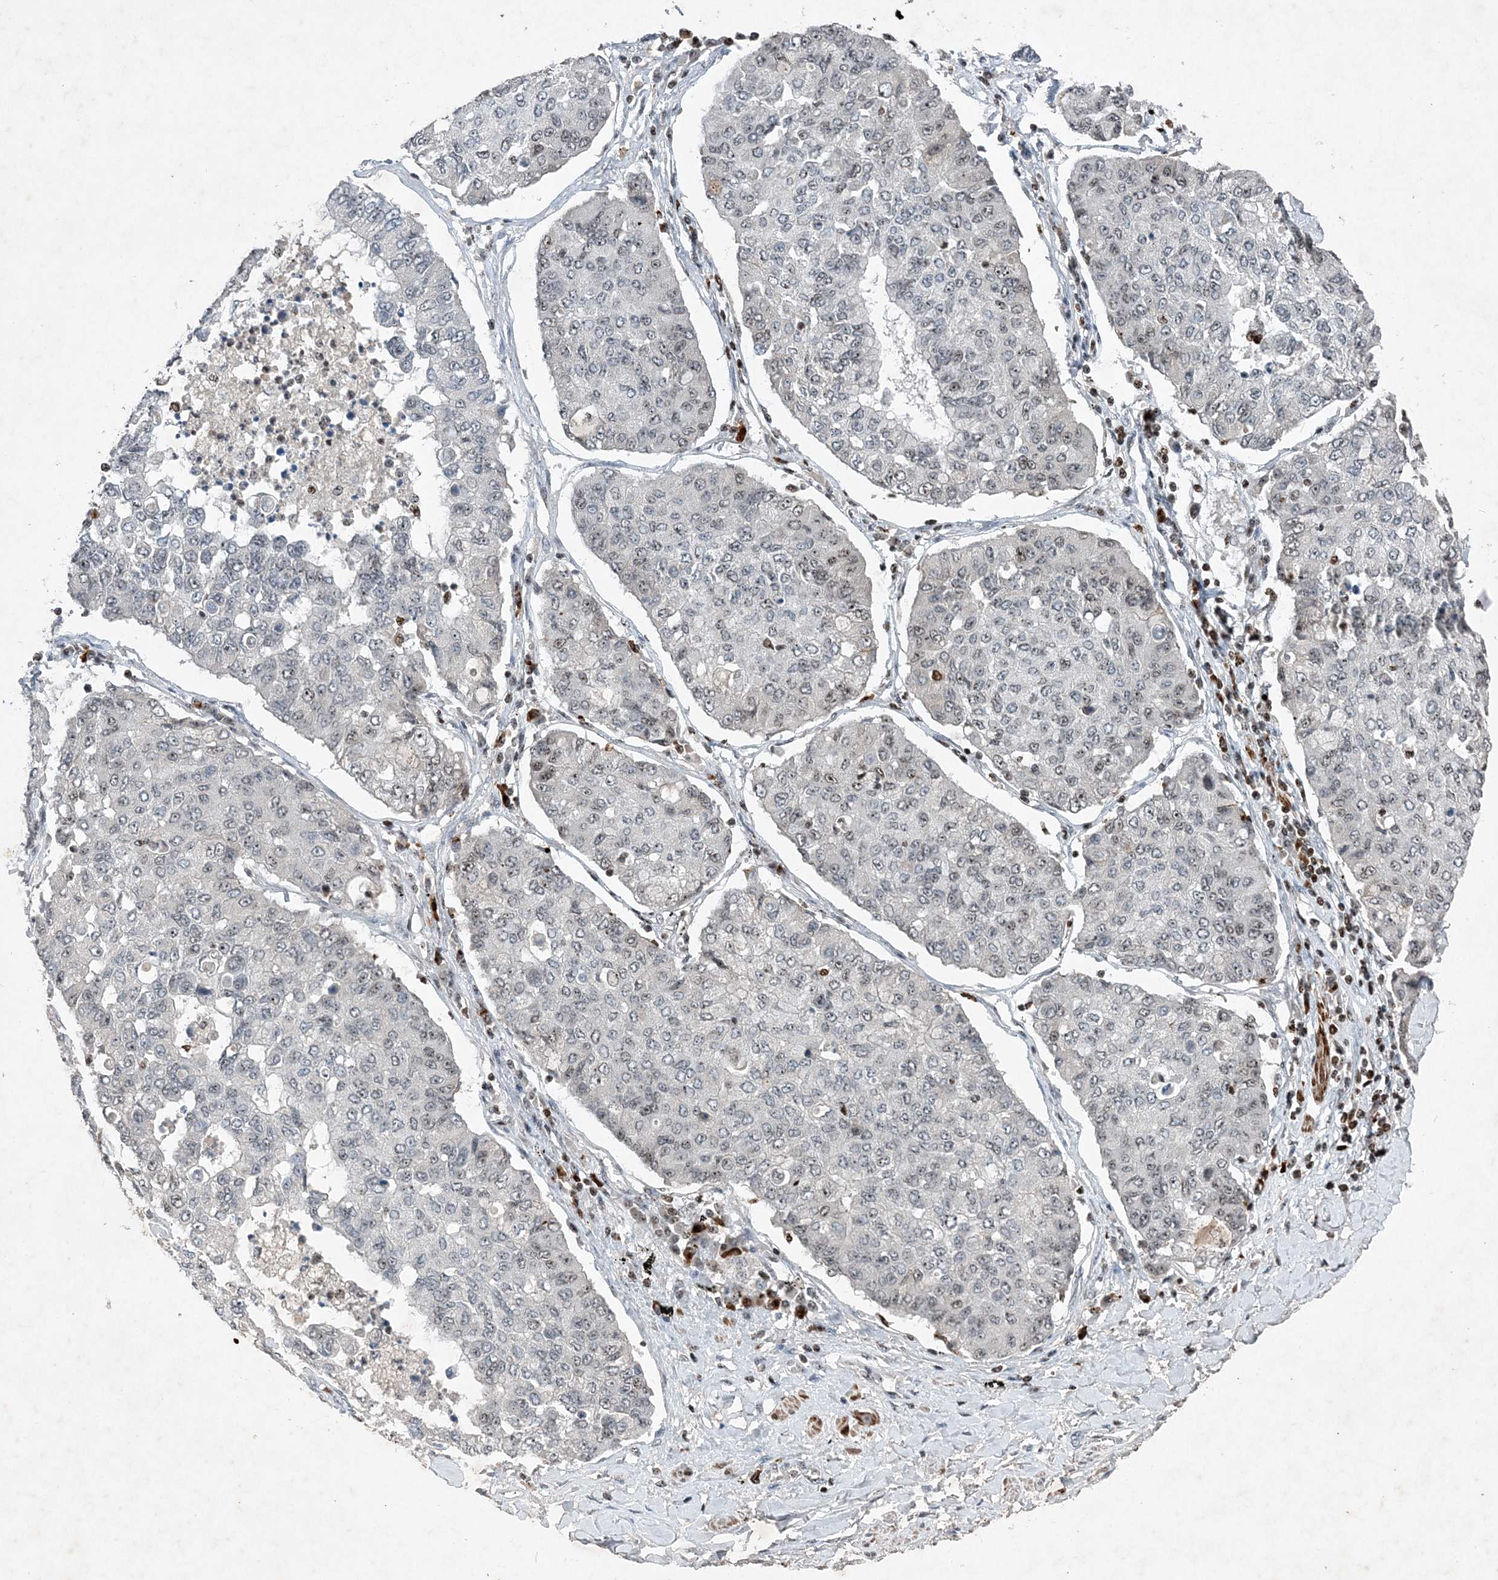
{"staining": {"intensity": "negative", "quantity": "none", "location": "none"}, "tissue": "lung cancer", "cell_type": "Tumor cells", "image_type": "cancer", "snomed": [{"axis": "morphology", "description": "Squamous cell carcinoma, NOS"}, {"axis": "topography", "description": "Lung"}], "caption": "Squamous cell carcinoma (lung) was stained to show a protein in brown. There is no significant staining in tumor cells.", "gene": "QTRT2", "patient": {"sex": "male", "age": 74}}